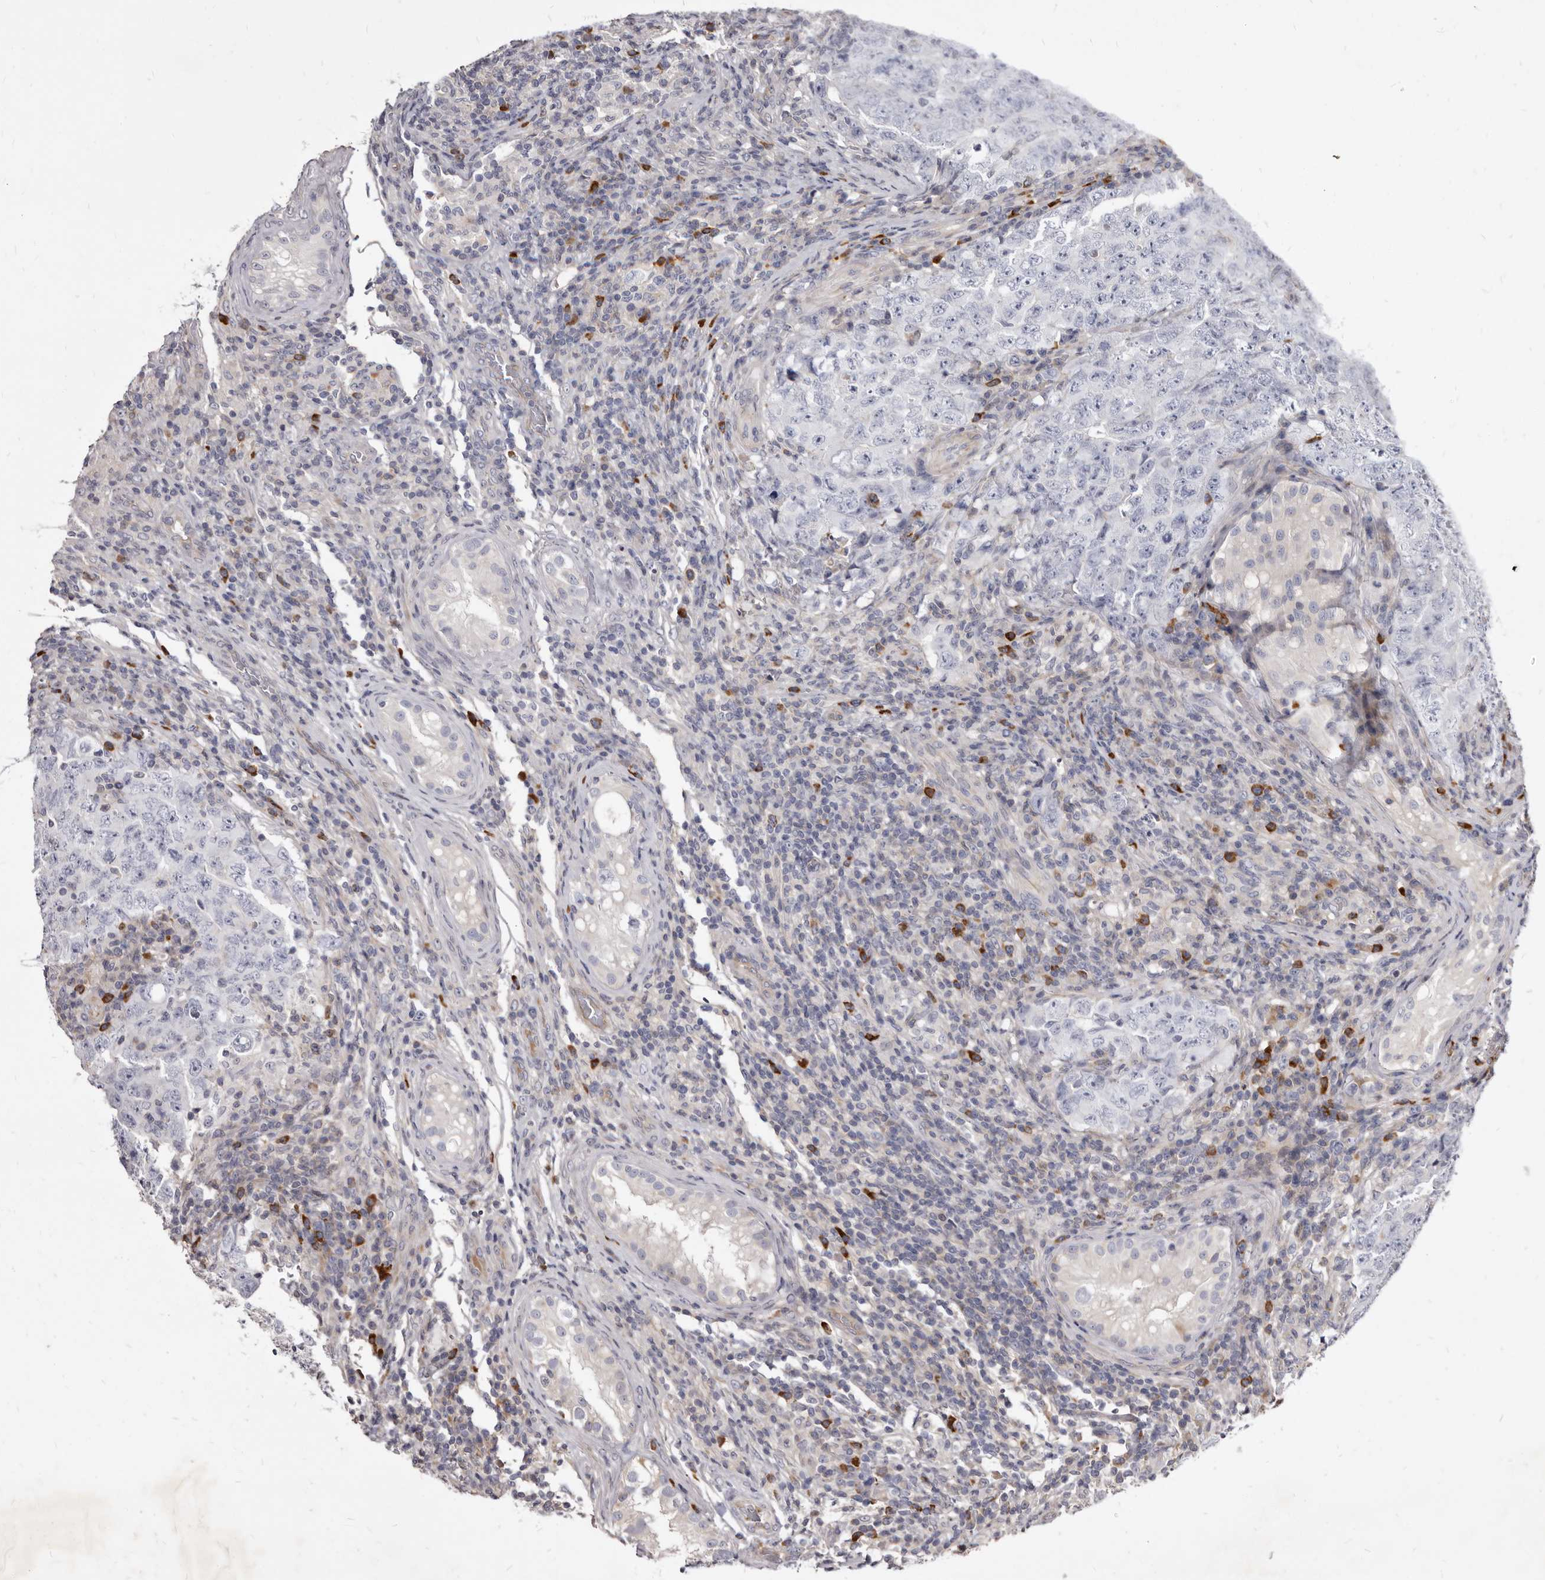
{"staining": {"intensity": "negative", "quantity": "none", "location": "none"}, "tissue": "testis cancer", "cell_type": "Tumor cells", "image_type": "cancer", "snomed": [{"axis": "morphology", "description": "Carcinoma, Embryonal, NOS"}, {"axis": "topography", "description": "Testis"}], "caption": "This photomicrograph is of testis cancer stained with immunohistochemistry (IHC) to label a protein in brown with the nuclei are counter-stained blue. There is no positivity in tumor cells.", "gene": "FAS", "patient": {"sex": "male", "age": 26}}